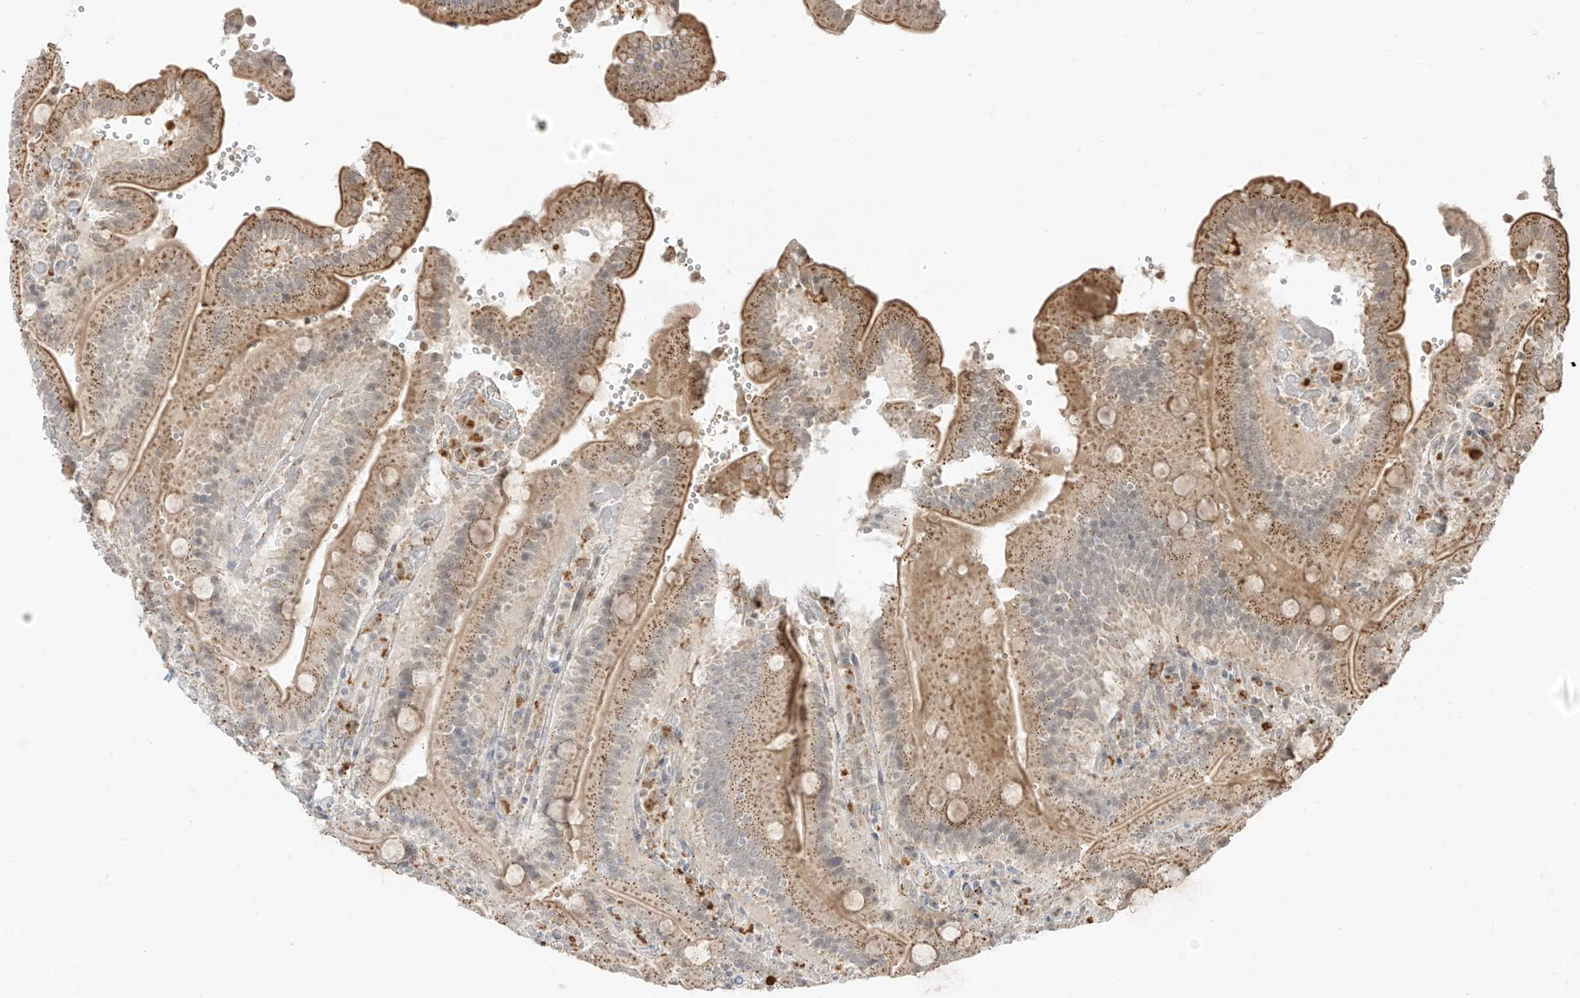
{"staining": {"intensity": "moderate", "quantity": "25%-75%", "location": "cytoplasmic/membranous"}, "tissue": "duodenum", "cell_type": "Glandular cells", "image_type": "normal", "snomed": [{"axis": "morphology", "description": "Normal tissue, NOS"}, {"axis": "topography", "description": "Duodenum"}], "caption": "Human duodenum stained with a brown dye displays moderate cytoplasmic/membranous positive positivity in approximately 25%-75% of glandular cells.", "gene": "N4BP3", "patient": {"sex": "female", "age": 62}}